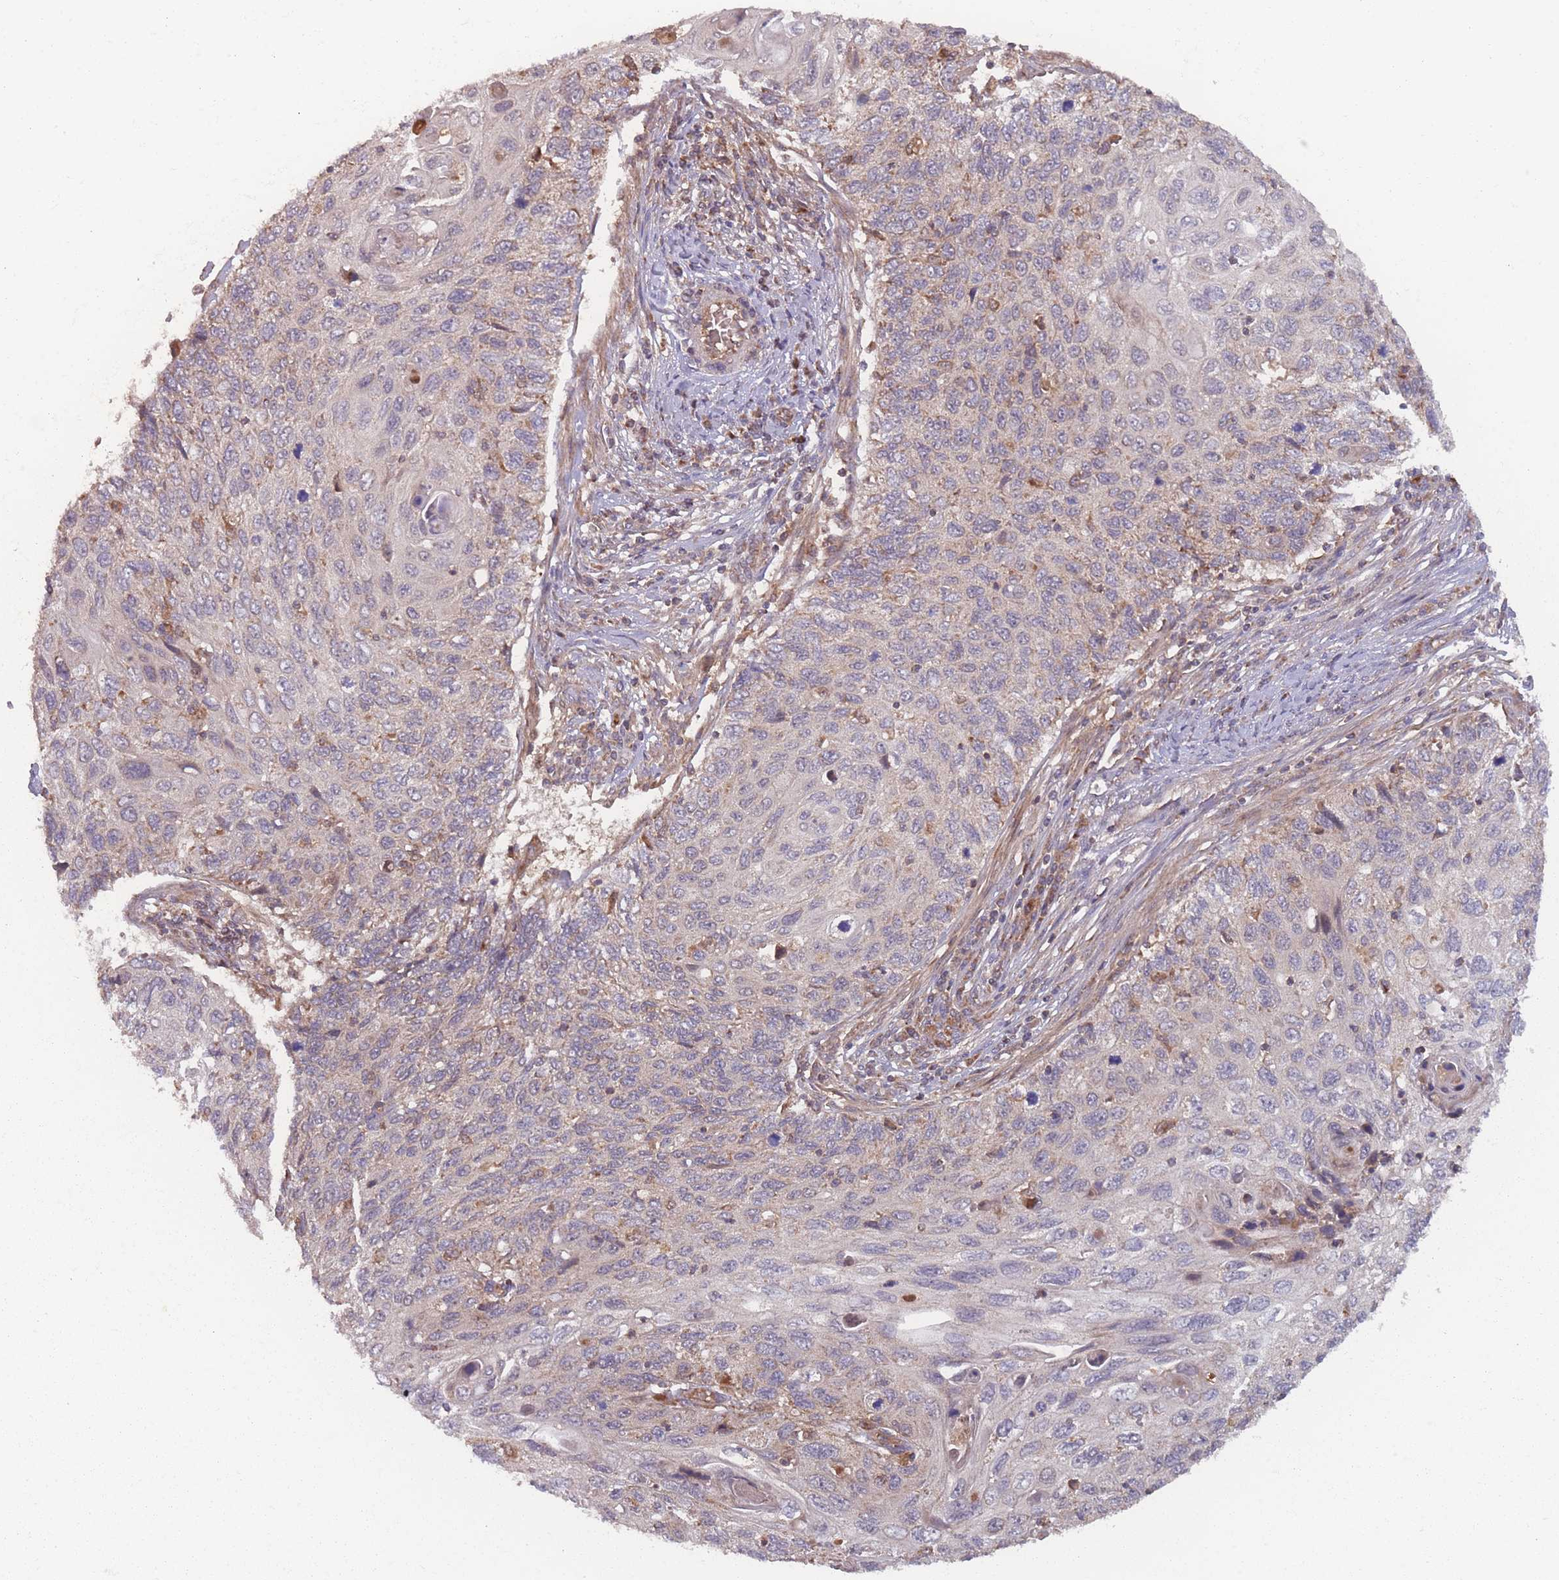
{"staining": {"intensity": "weak", "quantity": "<25%", "location": "cytoplasmic/membranous"}, "tissue": "cervical cancer", "cell_type": "Tumor cells", "image_type": "cancer", "snomed": [{"axis": "morphology", "description": "Squamous cell carcinoma, NOS"}, {"axis": "topography", "description": "Cervix"}], "caption": "Cervical squamous cell carcinoma was stained to show a protein in brown. There is no significant expression in tumor cells. (DAB IHC with hematoxylin counter stain).", "gene": "ATP5MG", "patient": {"sex": "female", "age": 70}}